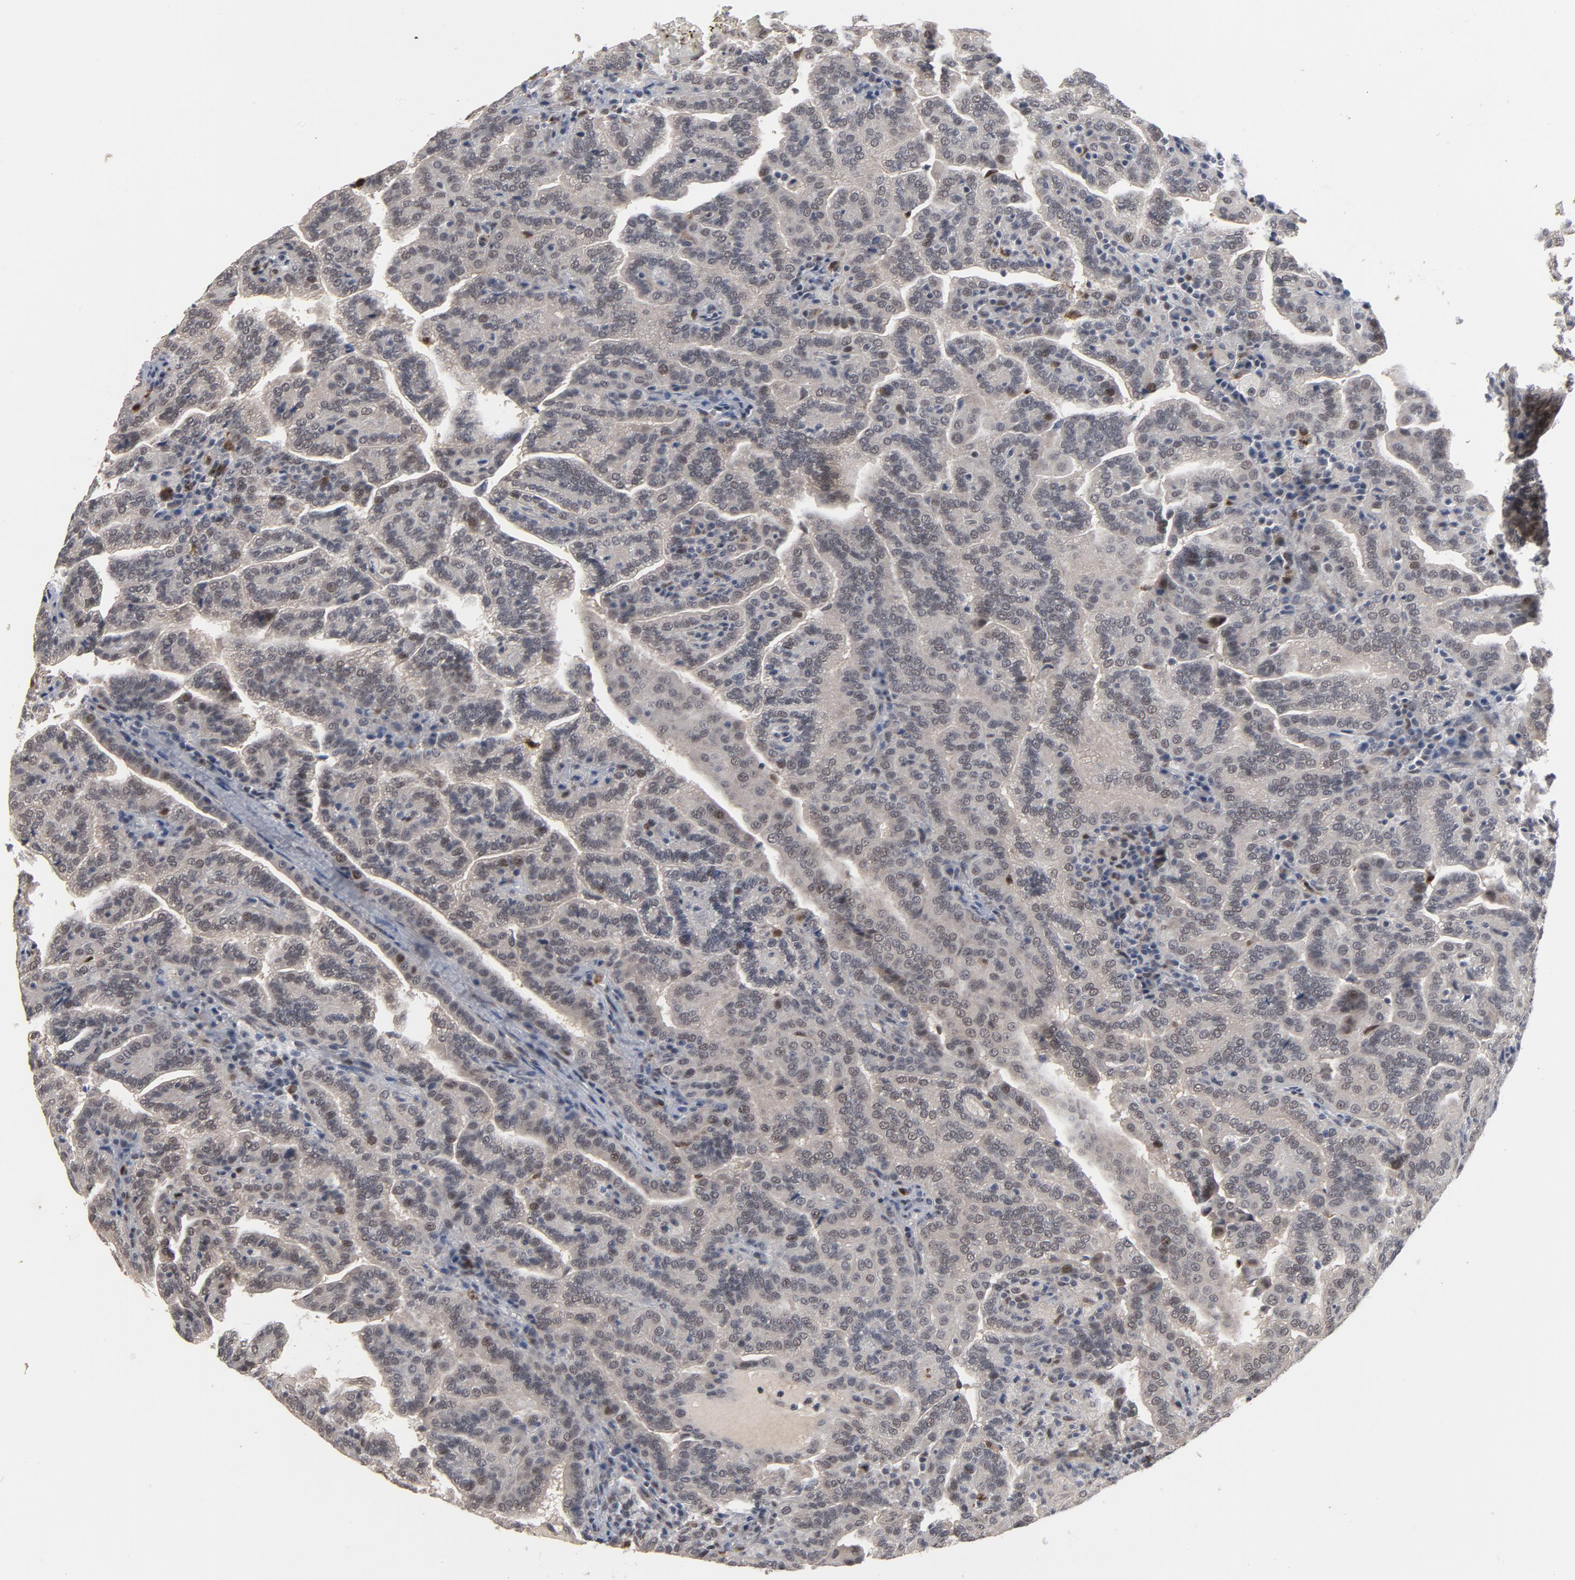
{"staining": {"intensity": "negative", "quantity": "none", "location": "none"}, "tissue": "renal cancer", "cell_type": "Tumor cells", "image_type": "cancer", "snomed": [{"axis": "morphology", "description": "Adenocarcinoma, NOS"}, {"axis": "topography", "description": "Kidney"}], "caption": "Tumor cells show no significant expression in adenocarcinoma (renal). Nuclei are stained in blue.", "gene": "RTL5", "patient": {"sex": "male", "age": 61}}